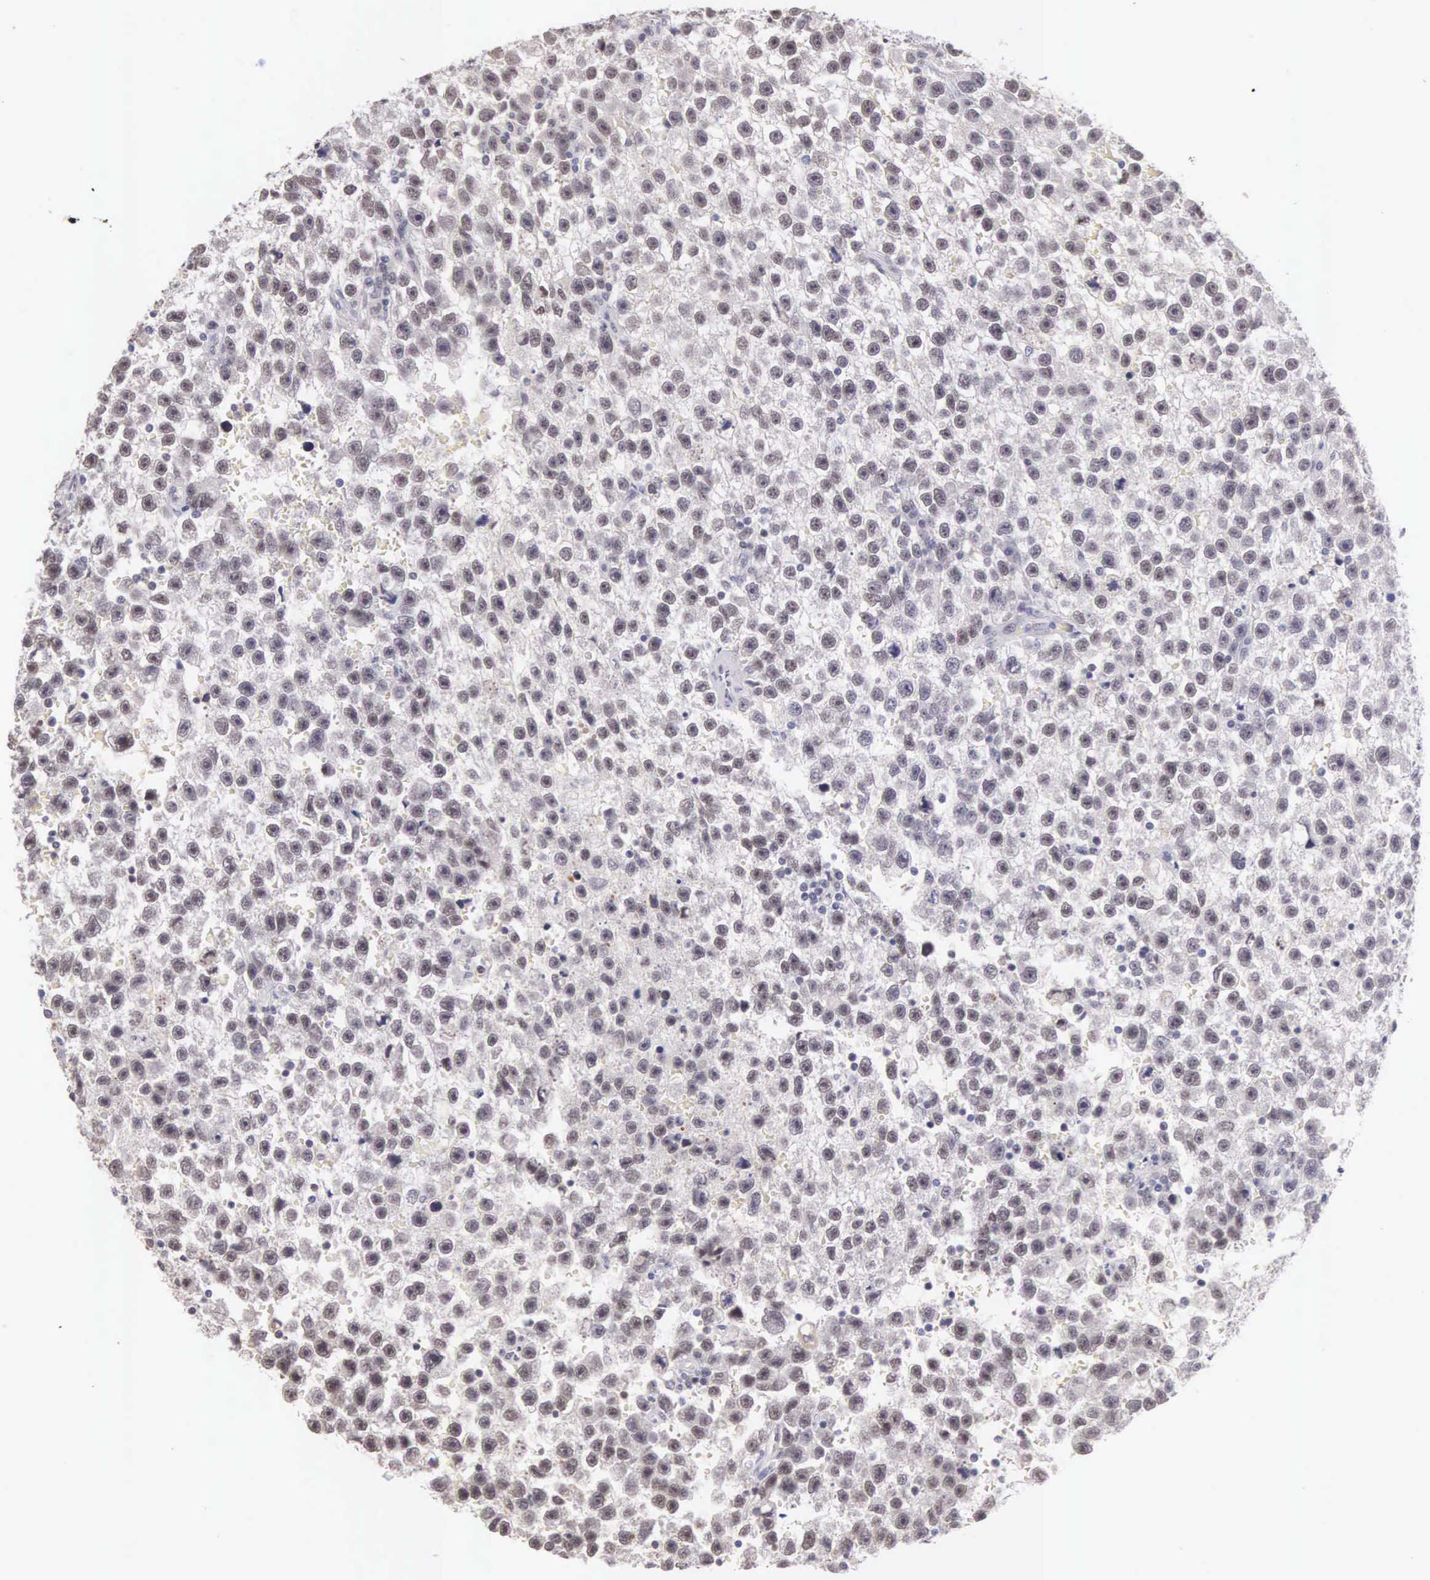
{"staining": {"intensity": "weak", "quantity": "<25%", "location": "nuclear"}, "tissue": "testis cancer", "cell_type": "Tumor cells", "image_type": "cancer", "snomed": [{"axis": "morphology", "description": "Seminoma, NOS"}, {"axis": "topography", "description": "Testis"}], "caption": "A histopathology image of testis cancer stained for a protein shows no brown staining in tumor cells.", "gene": "HMGXB4", "patient": {"sex": "male", "age": 33}}